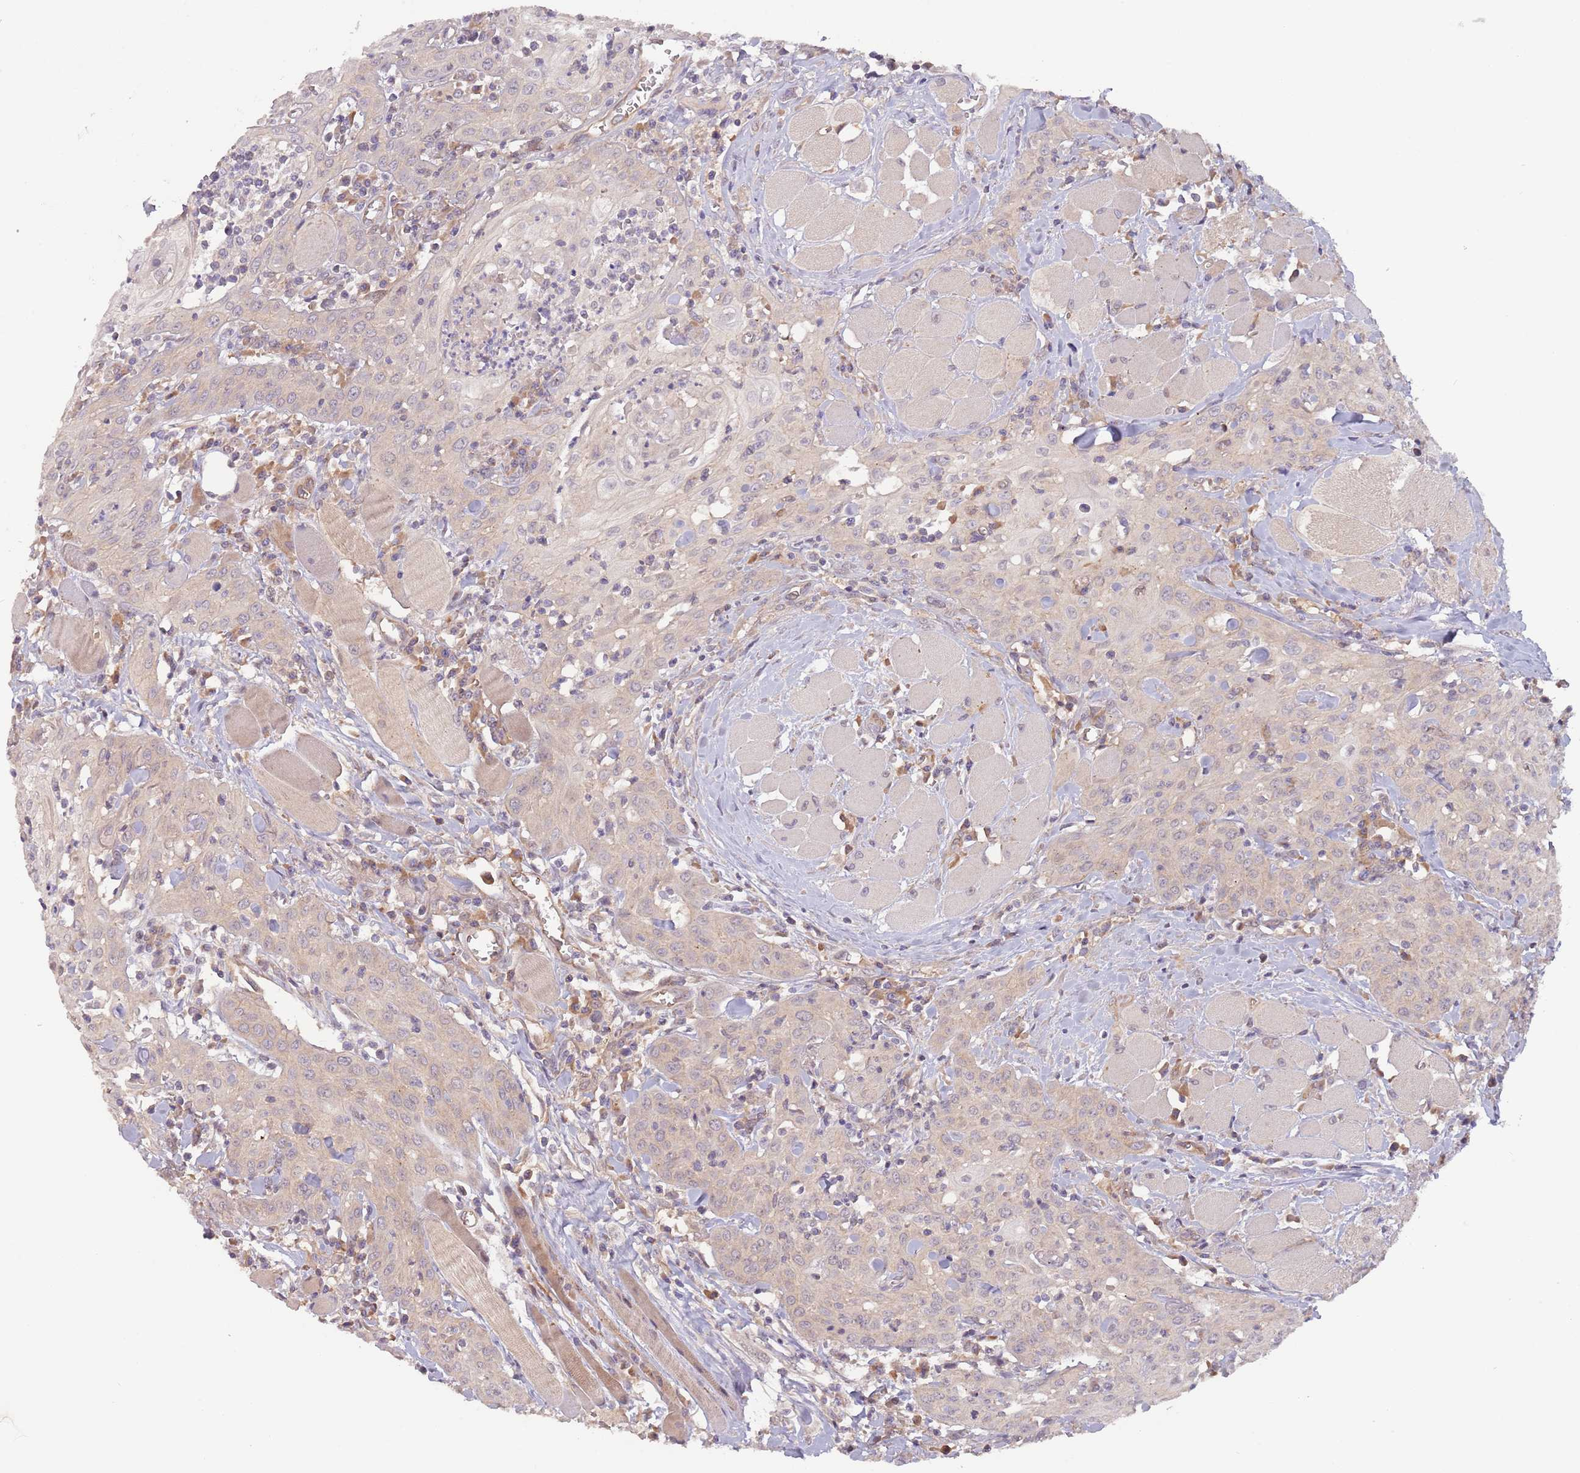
{"staining": {"intensity": "weak", "quantity": "<25%", "location": "cytoplasmic/membranous"}, "tissue": "head and neck cancer", "cell_type": "Tumor cells", "image_type": "cancer", "snomed": [{"axis": "morphology", "description": "Squamous cell carcinoma, NOS"}, {"axis": "topography", "description": "Oral tissue"}, {"axis": "topography", "description": "Head-Neck"}], "caption": "A photomicrograph of human squamous cell carcinoma (head and neck) is negative for staining in tumor cells. Brightfield microscopy of immunohistochemistry stained with DAB (brown) and hematoxylin (blue), captured at high magnification.", "gene": "SAV1", "patient": {"sex": "female", "age": 70}}